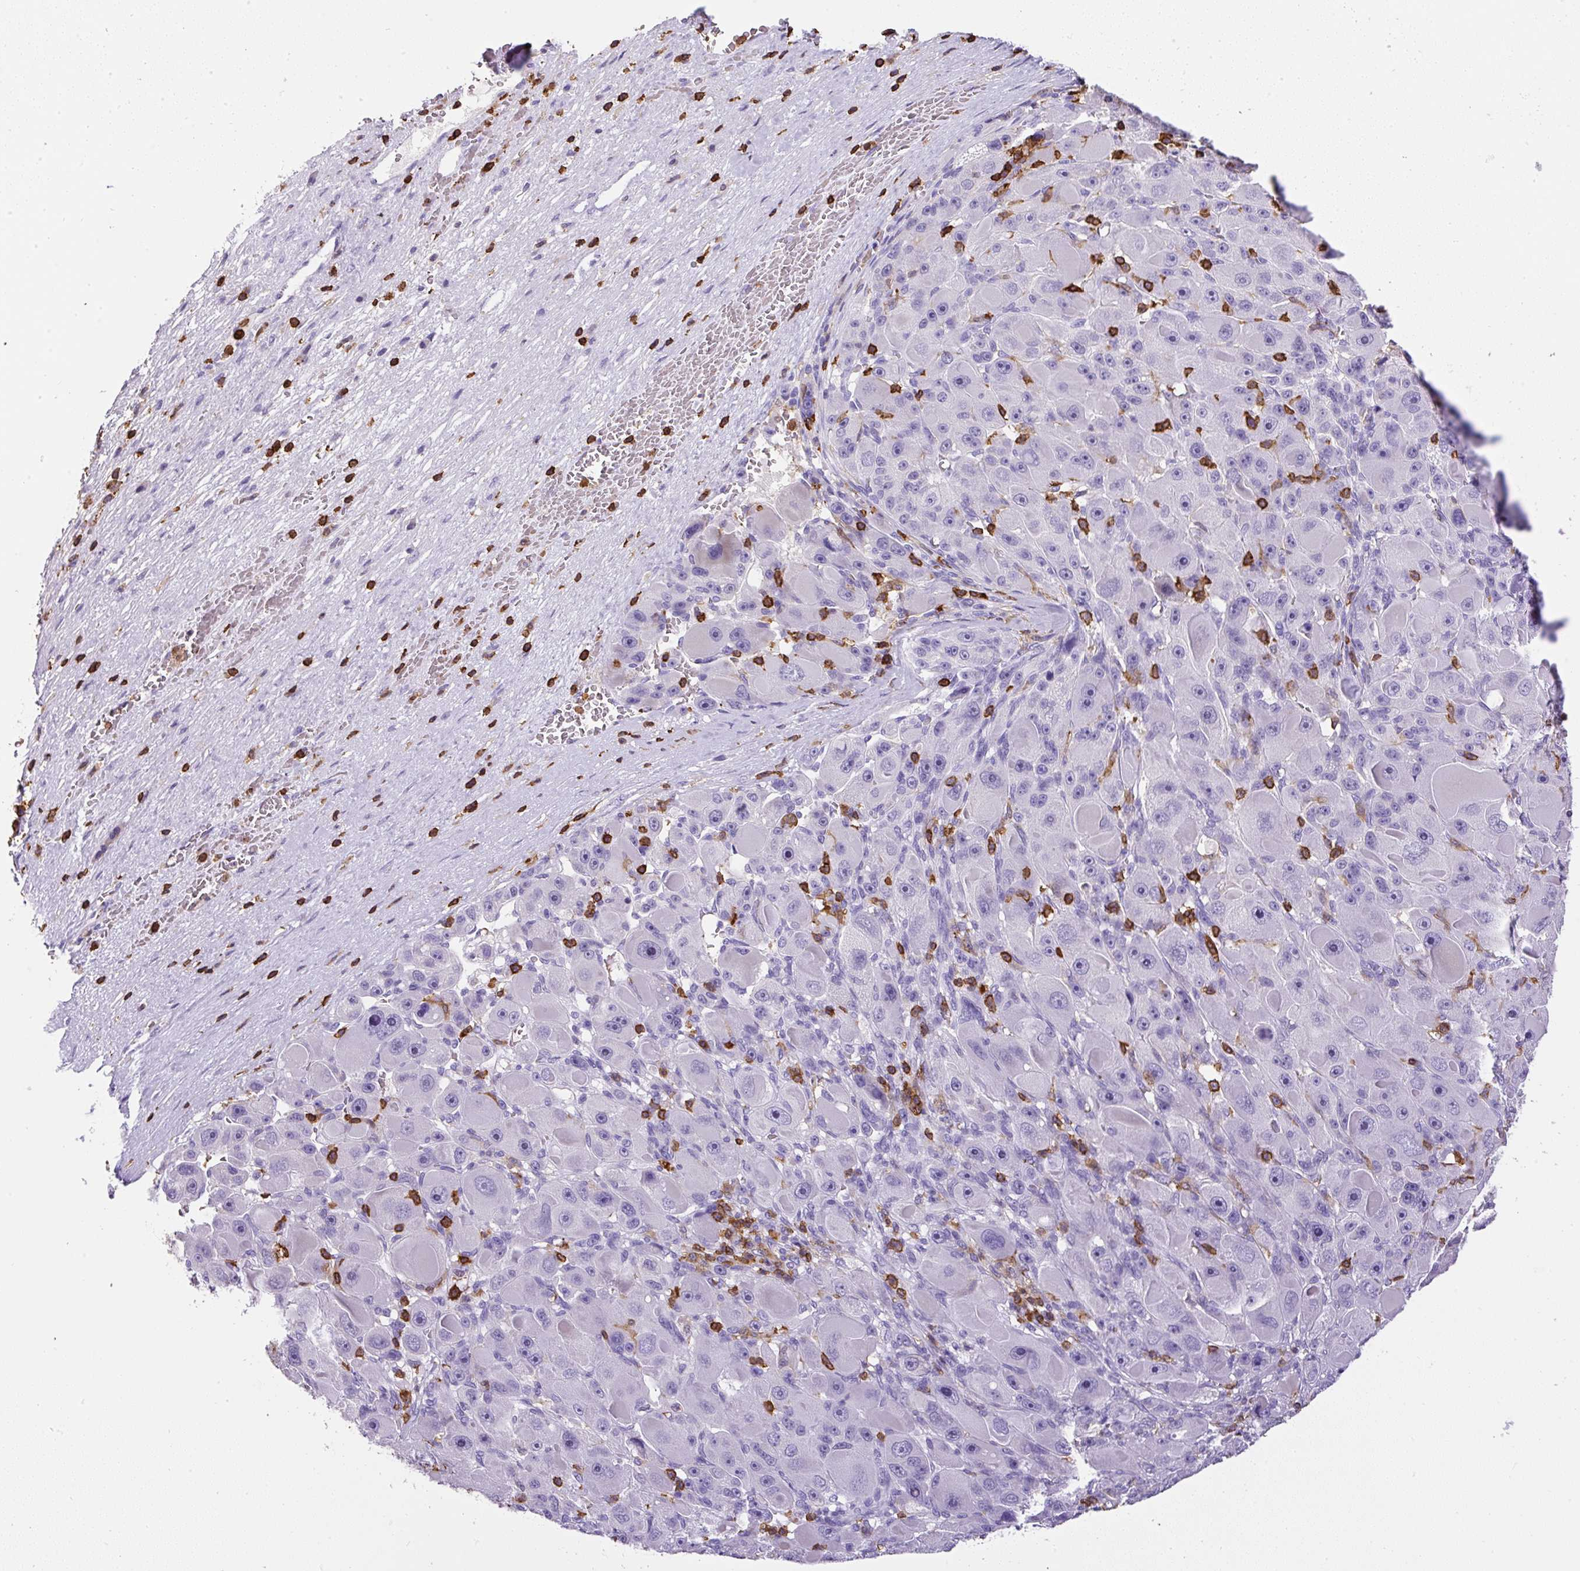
{"staining": {"intensity": "negative", "quantity": "none", "location": "none"}, "tissue": "liver cancer", "cell_type": "Tumor cells", "image_type": "cancer", "snomed": [{"axis": "morphology", "description": "Carcinoma, Hepatocellular, NOS"}, {"axis": "topography", "description": "Liver"}], "caption": "Immunohistochemistry (IHC) photomicrograph of neoplastic tissue: human hepatocellular carcinoma (liver) stained with DAB exhibits no significant protein positivity in tumor cells.", "gene": "FAM228B", "patient": {"sex": "male", "age": 76}}